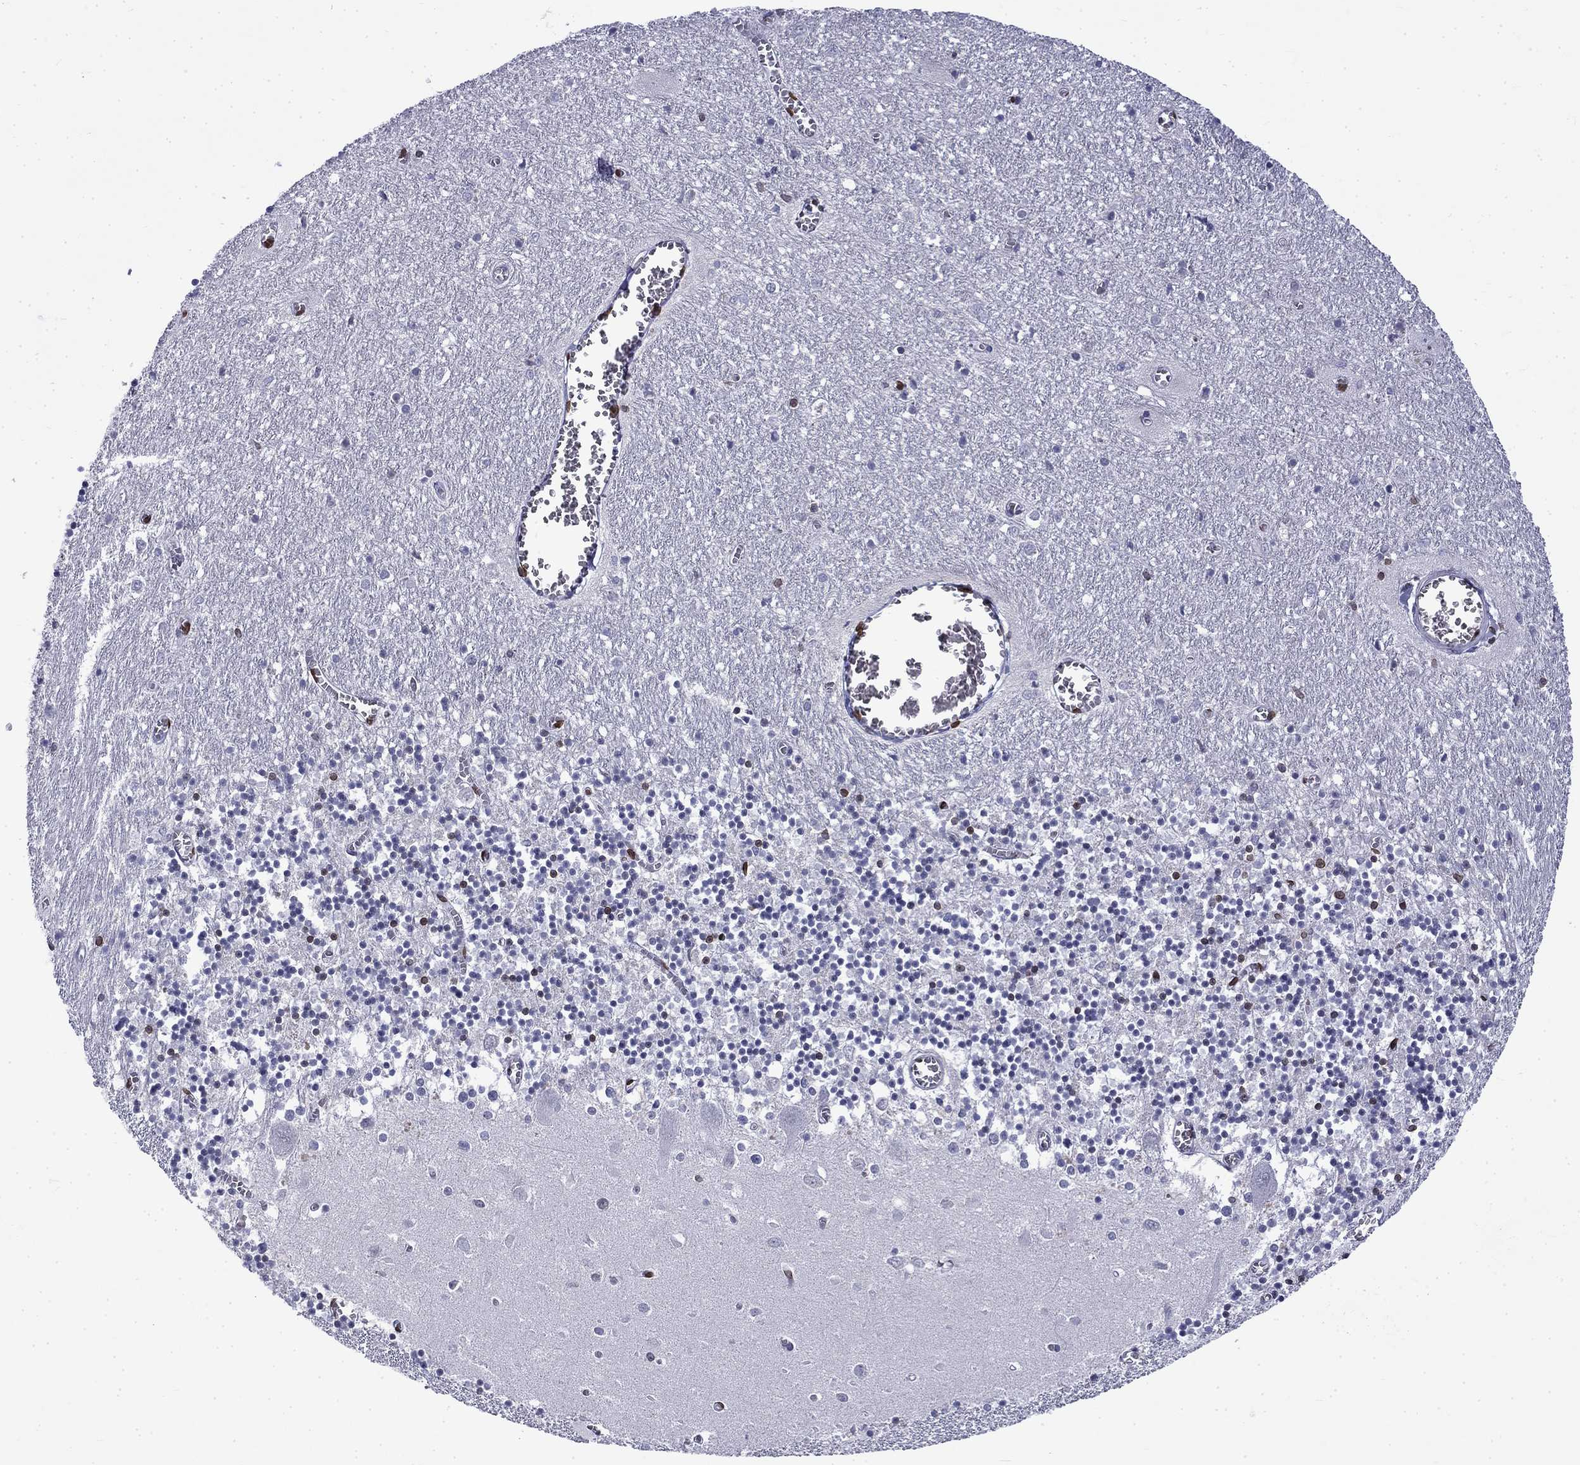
{"staining": {"intensity": "negative", "quantity": "none", "location": "none"}, "tissue": "cerebellum", "cell_type": "Cells in granular layer", "image_type": "normal", "snomed": [{"axis": "morphology", "description": "Normal tissue, NOS"}, {"axis": "topography", "description": "Cerebellum"}], "caption": "A high-resolution image shows immunohistochemistry (IHC) staining of unremarkable cerebellum, which demonstrates no significant staining in cells in granular layer.", "gene": "SLA", "patient": {"sex": "female", "age": 64}}